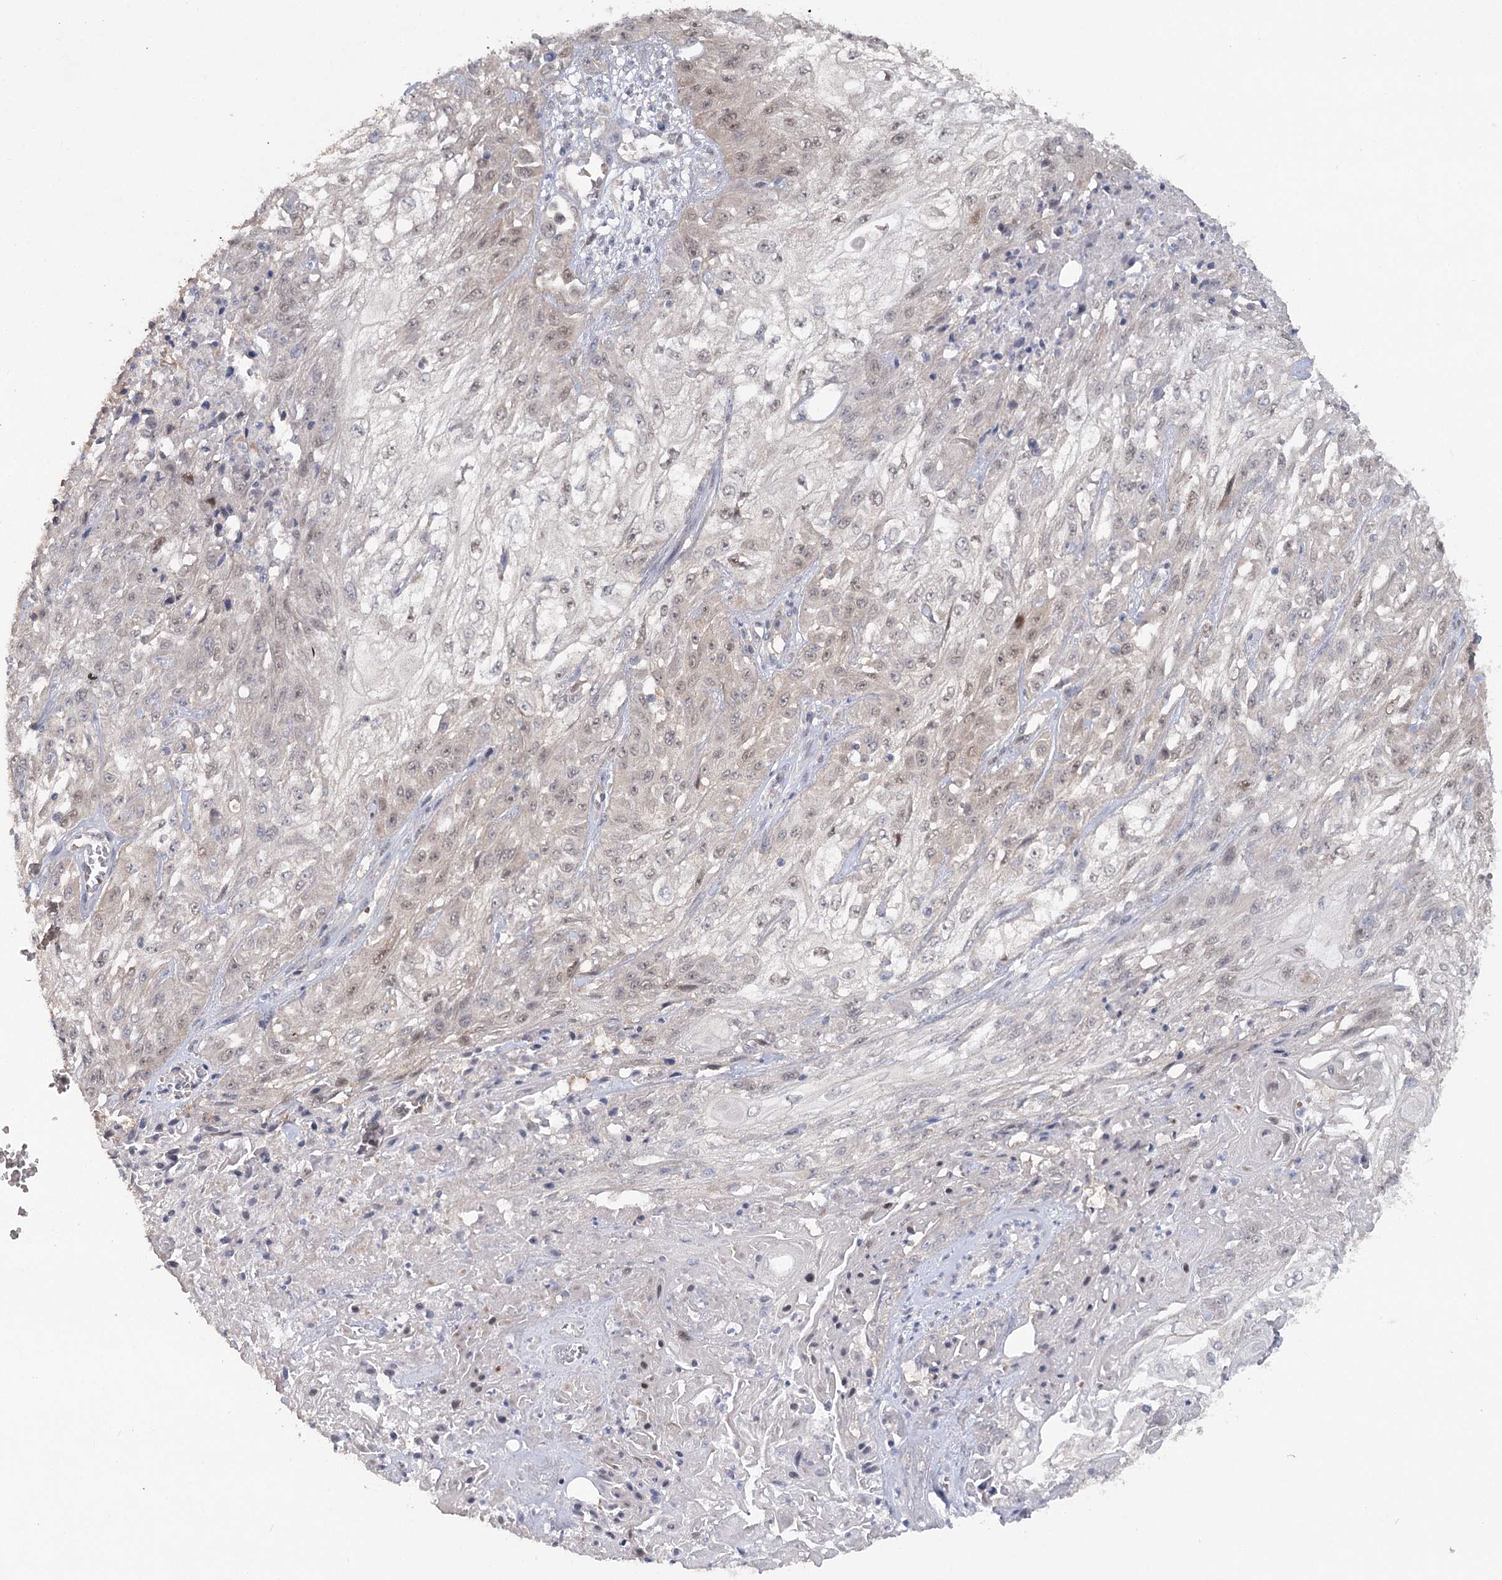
{"staining": {"intensity": "weak", "quantity": "<25%", "location": "nuclear"}, "tissue": "skin cancer", "cell_type": "Tumor cells", "image_type": "cancer", "snomed": [{"axis": "morphology", "description": "Squamous cell carcinoma, NOS"}, {"axis": "morphology", "description": "Squamous cell carcinoma, metastatic, NOS"}, {"axis": "topography", "description": "Skin"}, {"axis": "topography", "description": "Lymph node"}], "caption": "Skin cancer (squamous cell carcinoma) stained for a protein using immunohistochemistry demonstrates no positivity tumor cells.", "gene": "MAP3K13", "patient": {"sex": "male", "age": 75}}